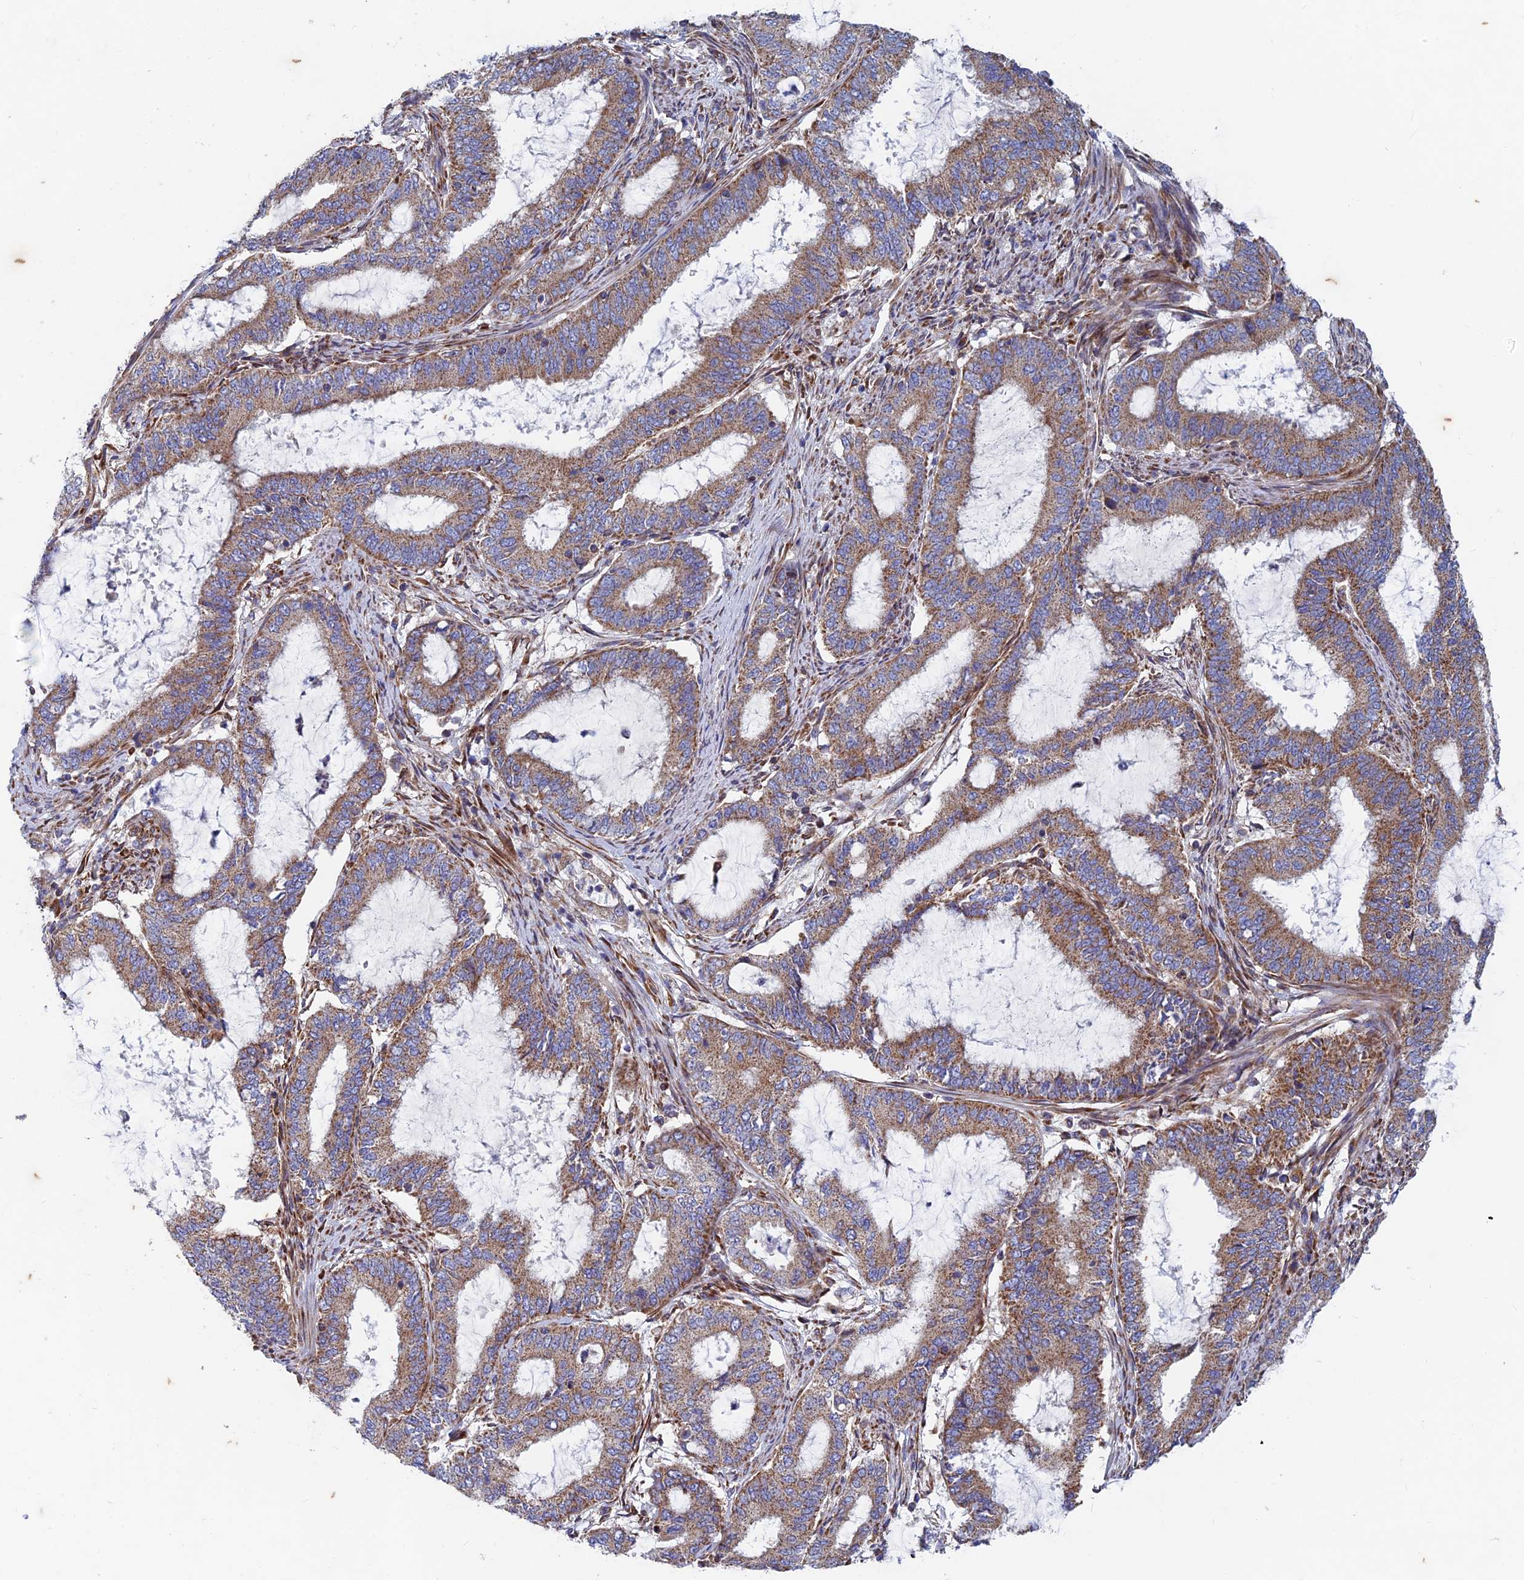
{"staining": {"intensity": "moderate", "quantity": "25%-75%", "location": "cytoplasmic/membranous"}, "tissue": "endometrial cancer", "cell_type": "Tumor cells", "image_type": "cancer", "snomed": [{"axis": "morphology", "description": "Adenocarcinoma, NOS"}, {"axis": "topography", "description": "Endometrium"}], "caption": "An image showing moderate cytoplasmic/membranous staining in approximately 25%-75% of tumor cells in endometrial adenocarcinoma, as visualized by brown immunohistochemical staining.", "gene": "AP4S1", "patient": {"sex": "female", "age": 51}}